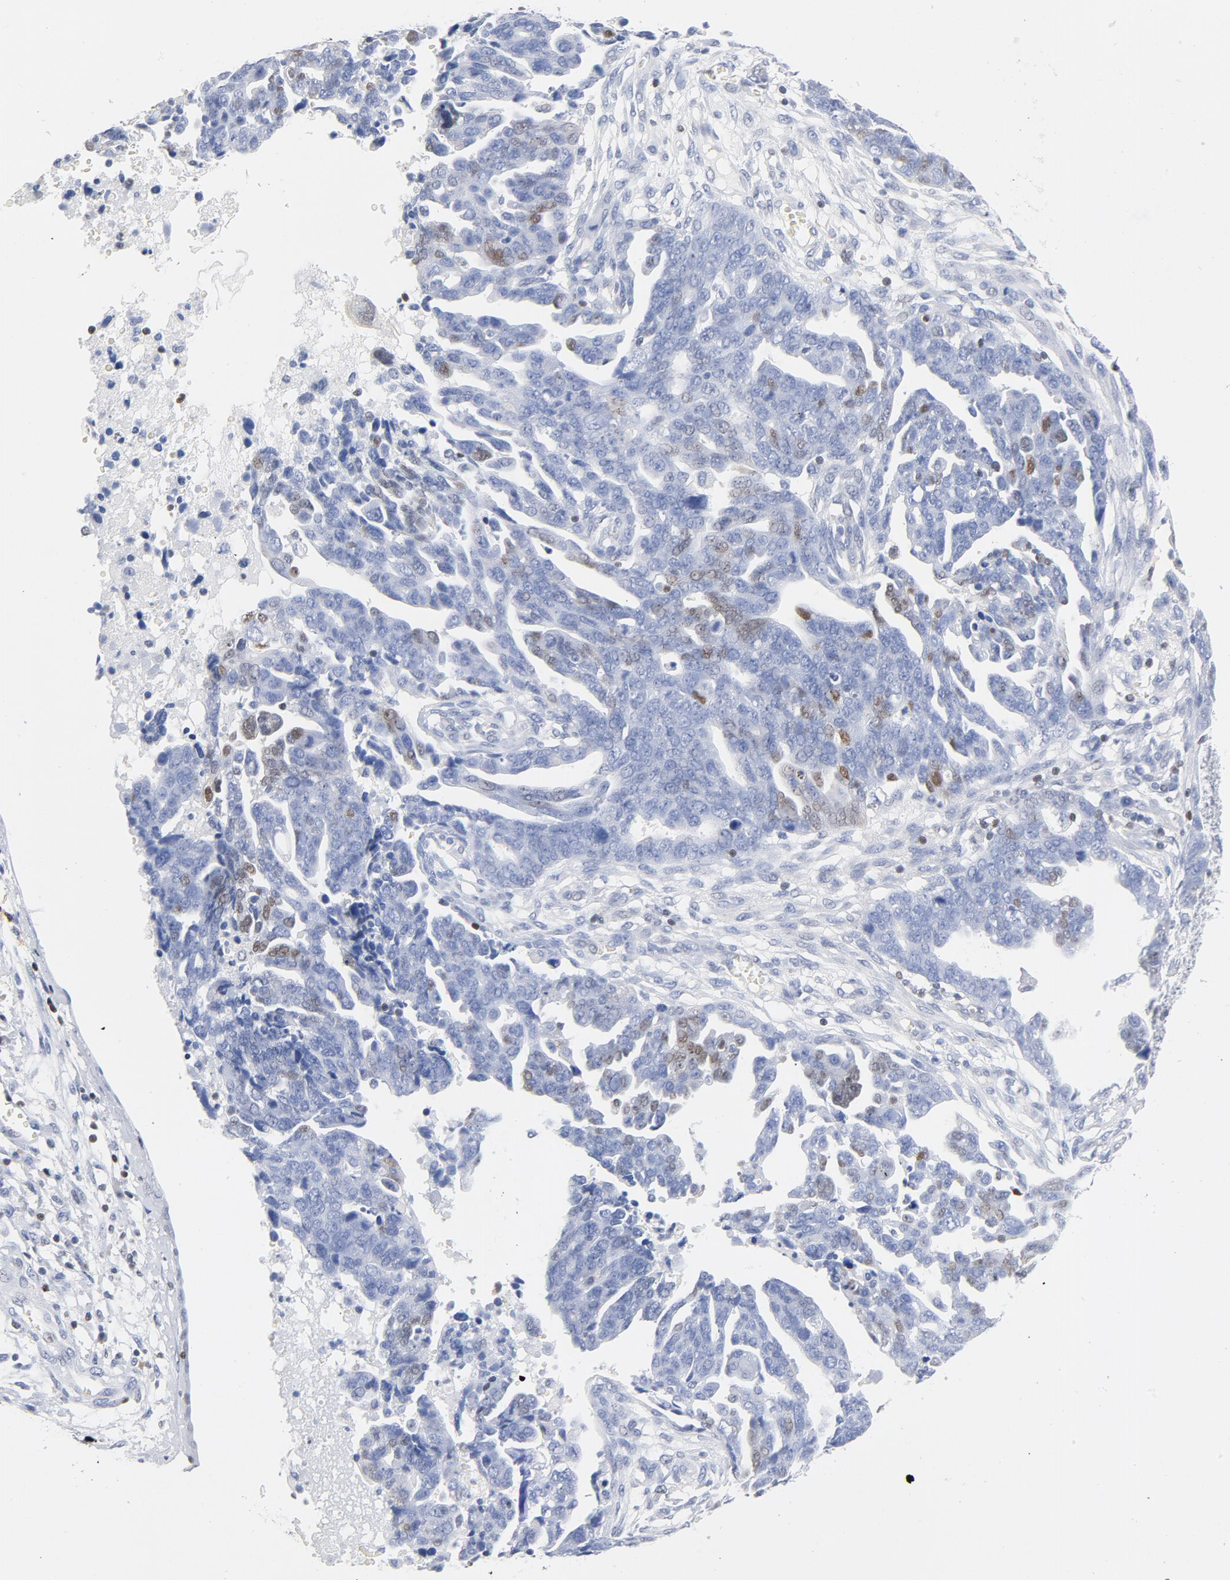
{"staining": {"intensity": "moderate", "quantity": "<25%", "location": "nuclear"}, "tissue": "ovarian cancer", "cell_type": "Tumor cells", "image_type": "cancer", "snomed": [{"axis": "morphology", "description": "Normal tissue, NOS"}, {"axis": "morphology", "description": "Cystadenocarcinoma, serous, NOS"}, {"axis": "topography", "description": "Fallopian tube"}, {"axis": "topography", "description": "Ovary"}], "caption": "Ovarian serous cystadenocarcinoma stained for a protein exhibits moderate nuclear positivity in tumor cells.", "gene": "CDKN1B", "patient": {"sex": "female", "age": 56}}